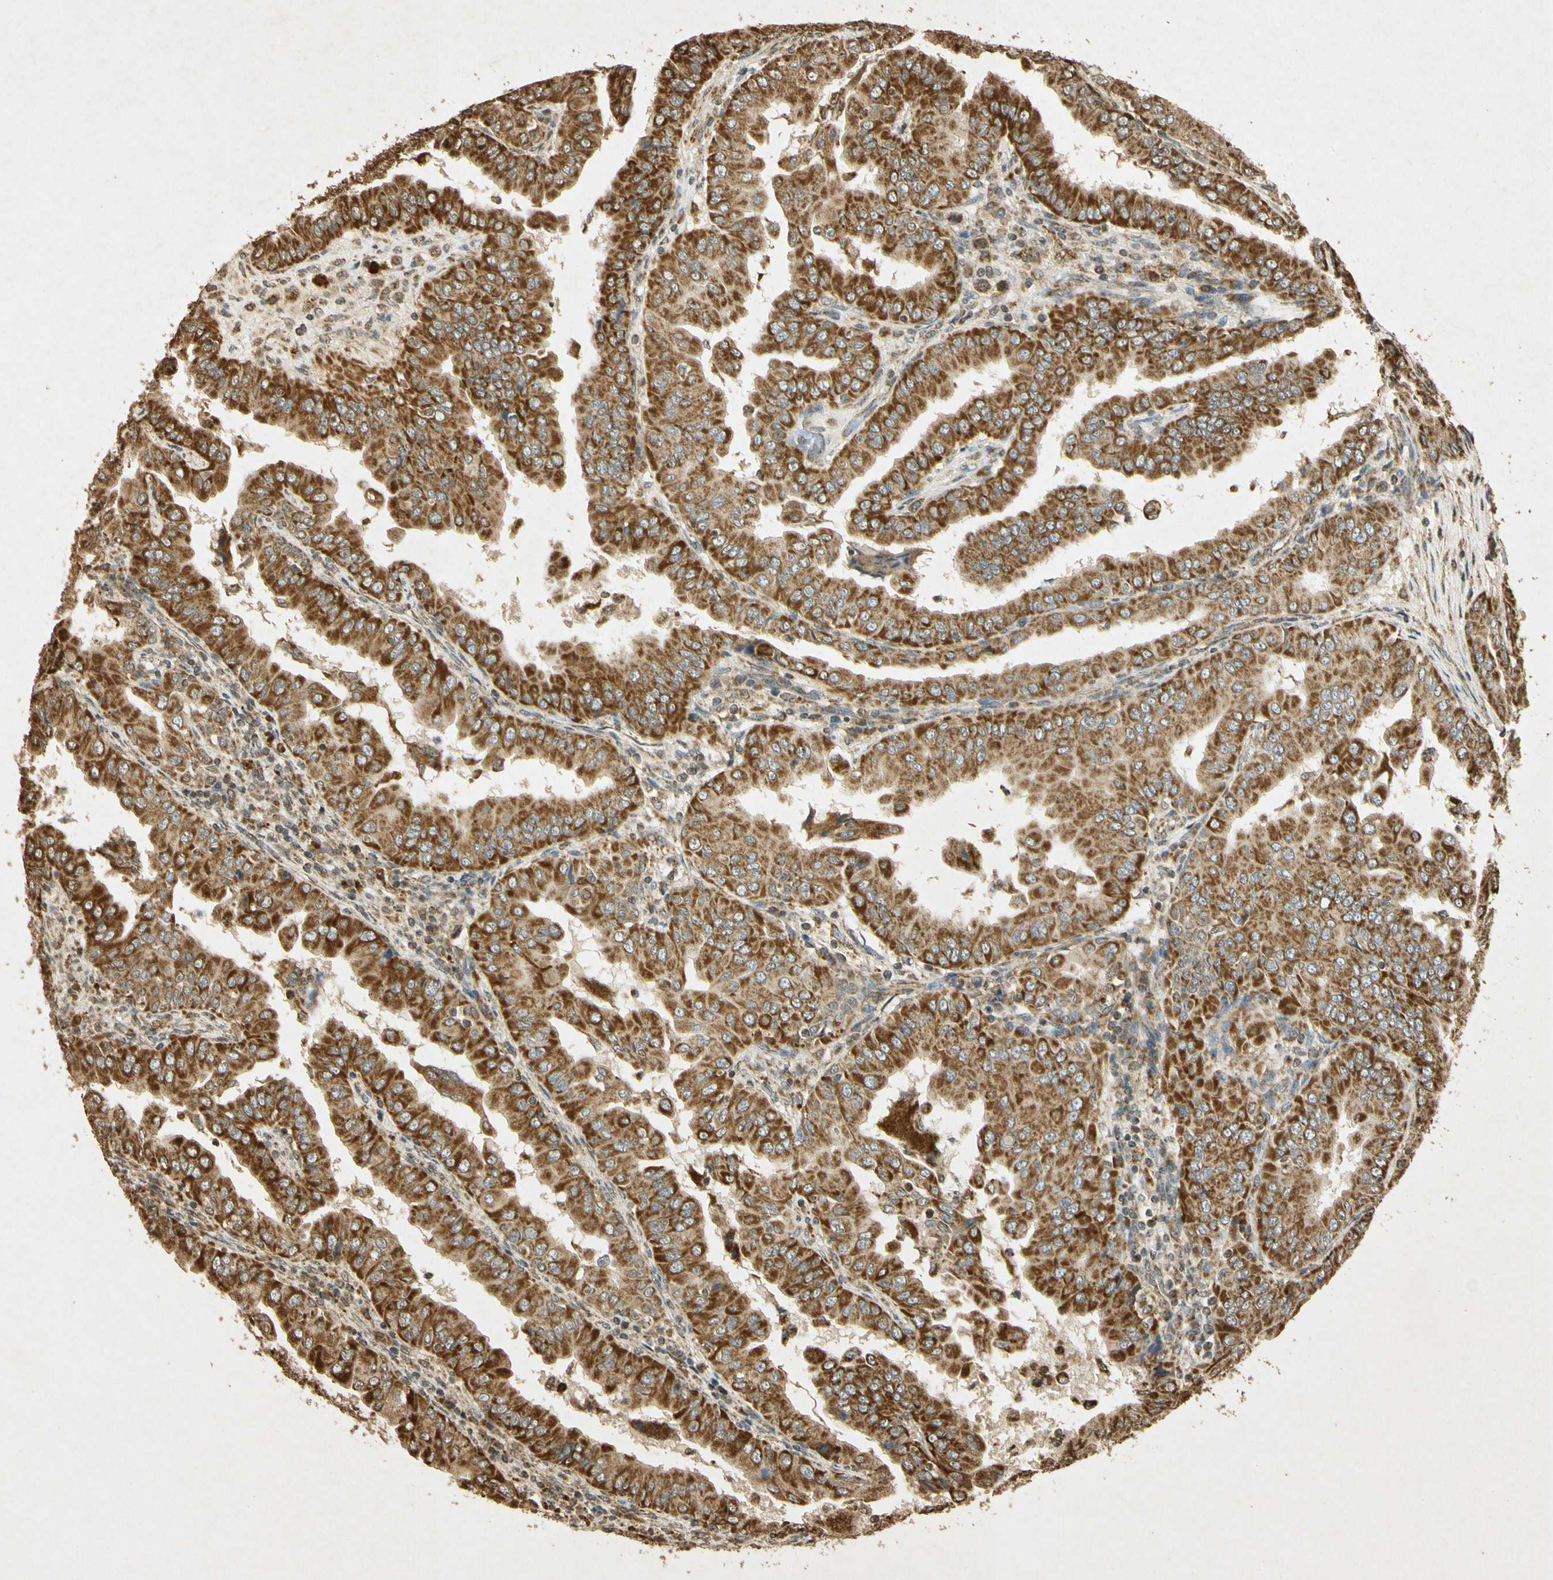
{"staining": {"intensity": "strong", "quantity": ">75%", "location": "cytoplasmic/membranous"}, "tissue": "thyroid cancer", "cell_type": "Tumor cells", "image_type": "cancer", "snomed": [{"axis": "morphology", "description": "Papillary adenocarcinoma, NOS"}, {"axis": "topography", "description": "Thyroid gland"}], "caption": "Protein staining displays strong cytoplasmic/membranous expression in about >75% of tumor cells in thyroid papillary adenocarcinoma.", "gene": "PRDX3", "patient": {"sex": "male", "age": 33}}